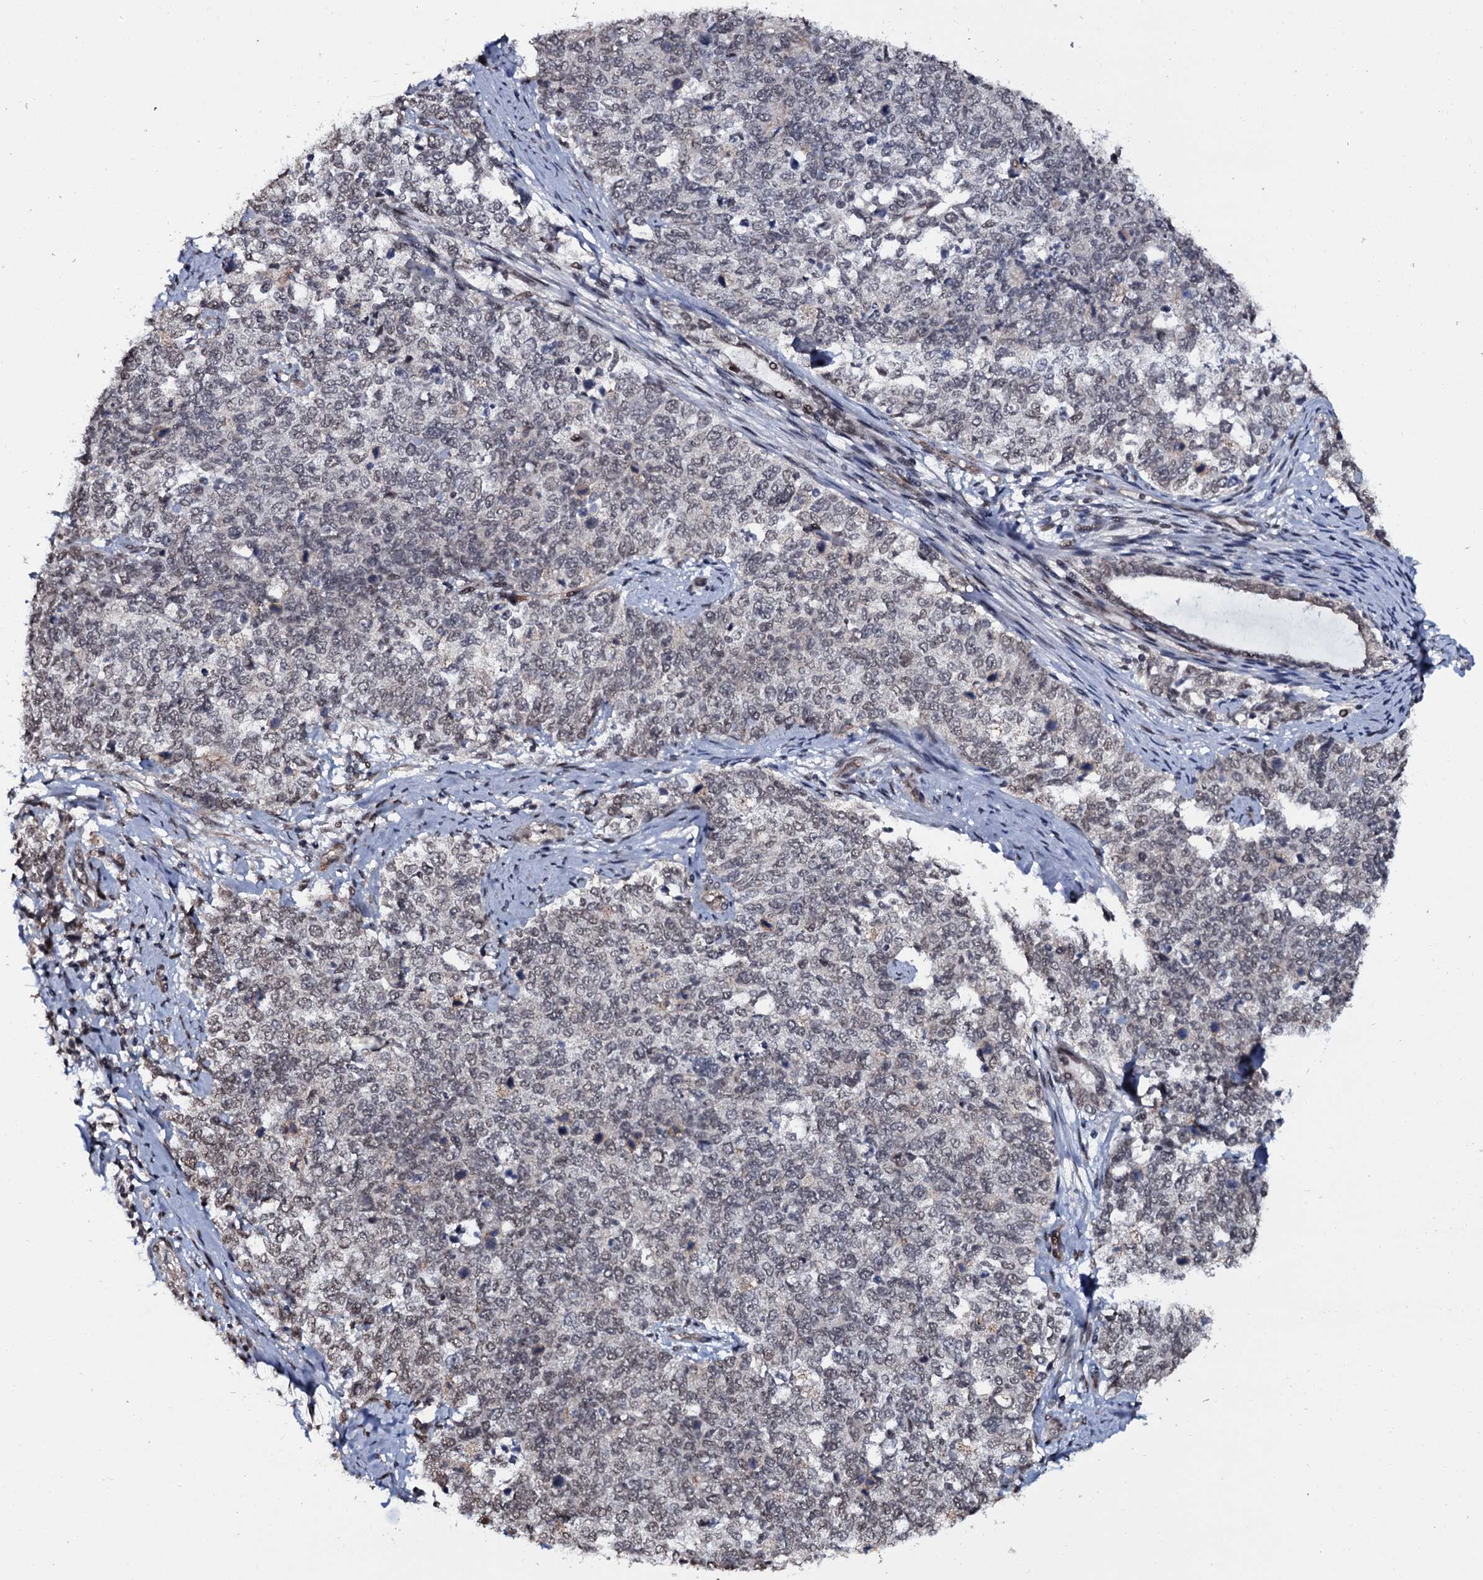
{"staining": {"intensity": "weak", "quantity": "25%-75%", "location": "nuclear"}, "tissue": "cervical cancer", "cell_type": "Tumor cells", "image_type": "cancer", "snomed": [{"axis": "morphology", "description": "Squamous cell carcinoma, NOS"}, {"axis": "topography", "description": "Cervix"}], "caption": "The micrograph exhibits immunohistochemical staining of cervical cancer (squamous cell carcinoma). There is weak nuclear expression is appreciated in approximately 25%-75% of tumor cells. (DAB IHC with brightfield microscopy, high magnification).", "gene": "SH2D4B", "patient": {"sex": "female", "age": 63}}